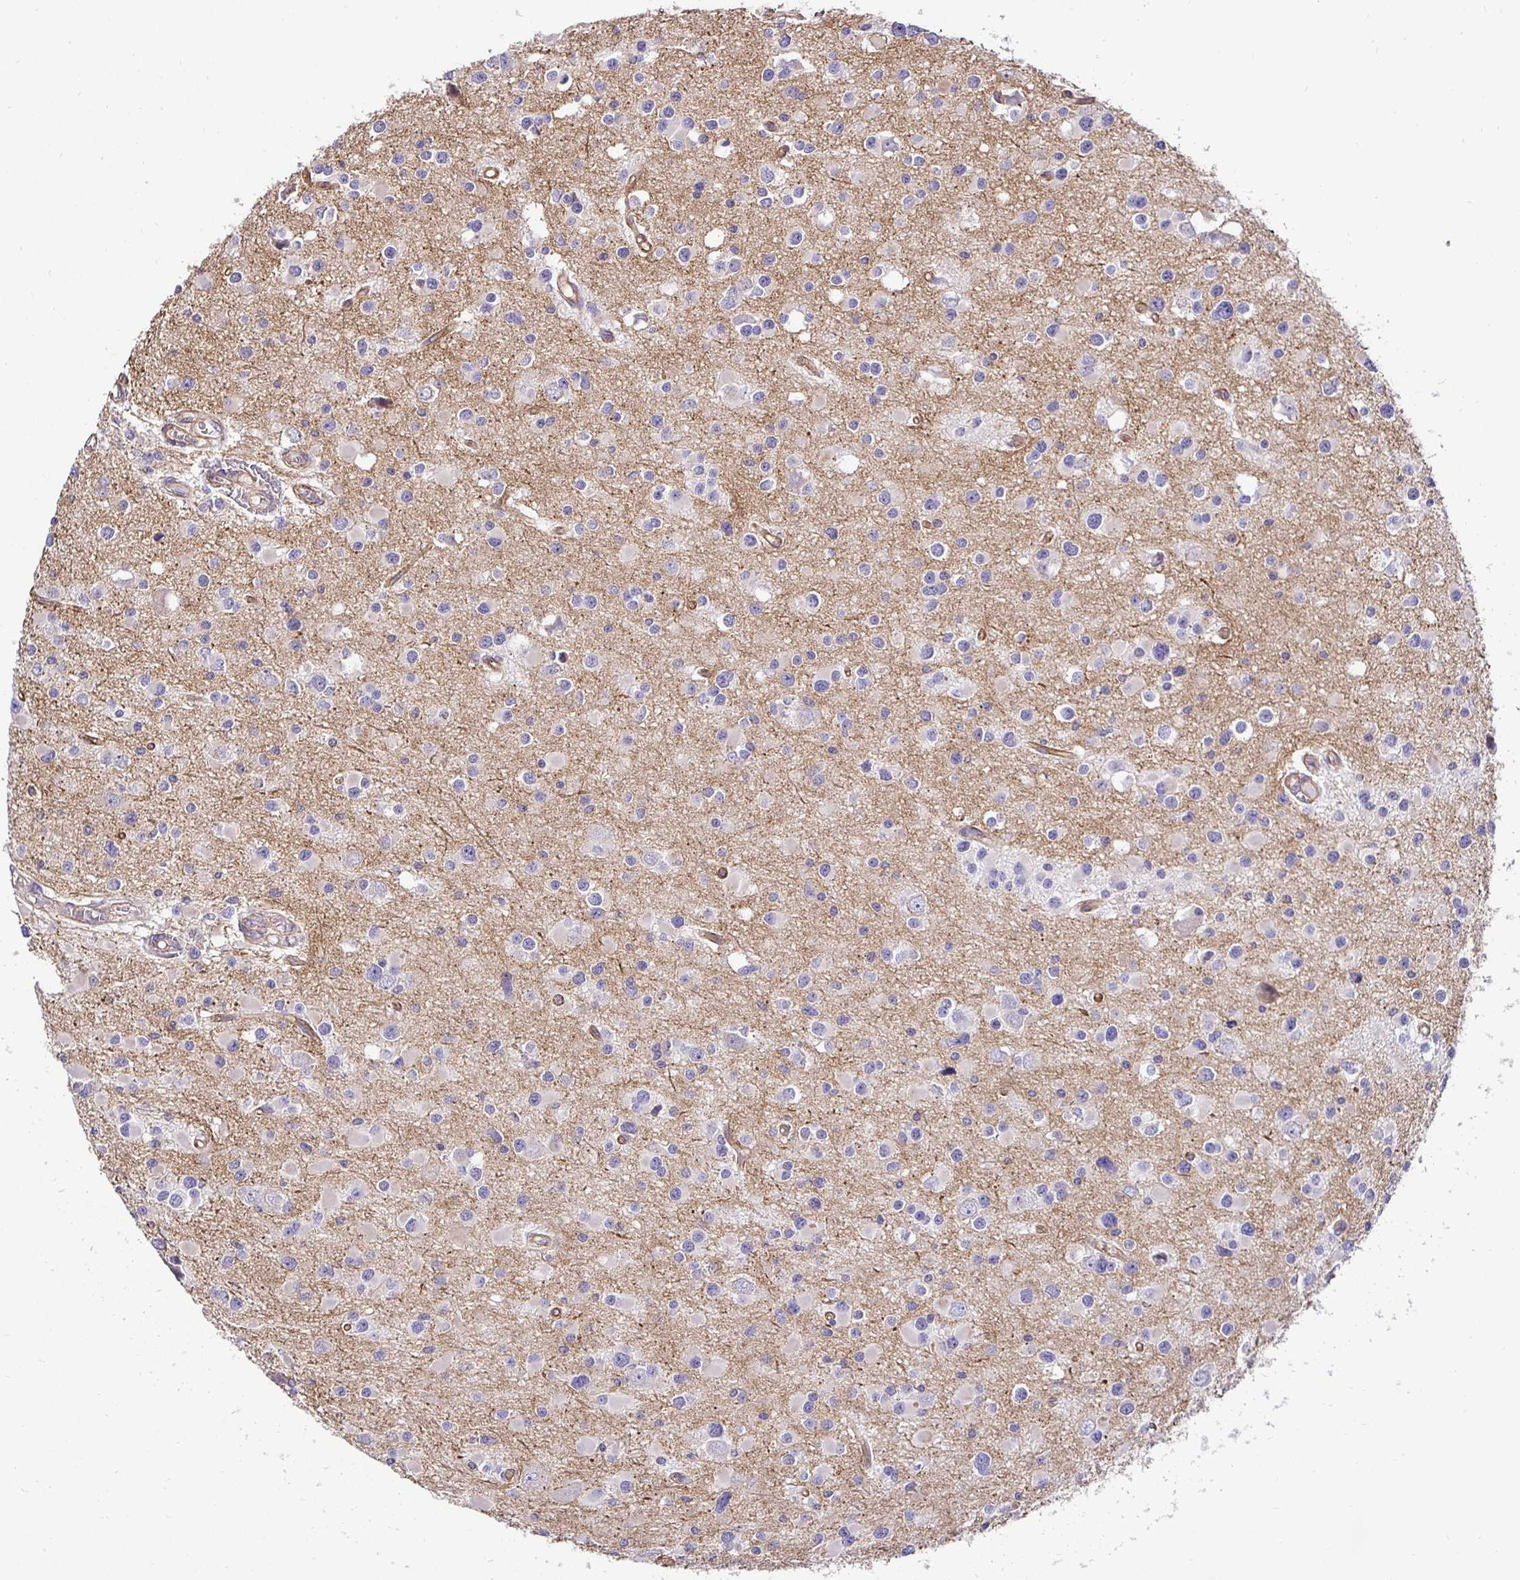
{"staining": {"intensity": "weak", "quantity": "25%-75%", "location": "cytoplasmic/membranous"}, "tissue": "glioma", "cell_type": "Tumor cells", "image_type": "cancer", "snomed": [{"axis": "morphology", "description": "Glioma, malignant, High grade"}, {"axis": "topography", "description": "Brain"}], "caption": "A brown stain shows weak cytoplasmic/membranous expression of a protein in human glioma tumor cells.", "gene": "SLC9A1", "patient": {"sex": "male", "age": 54}}